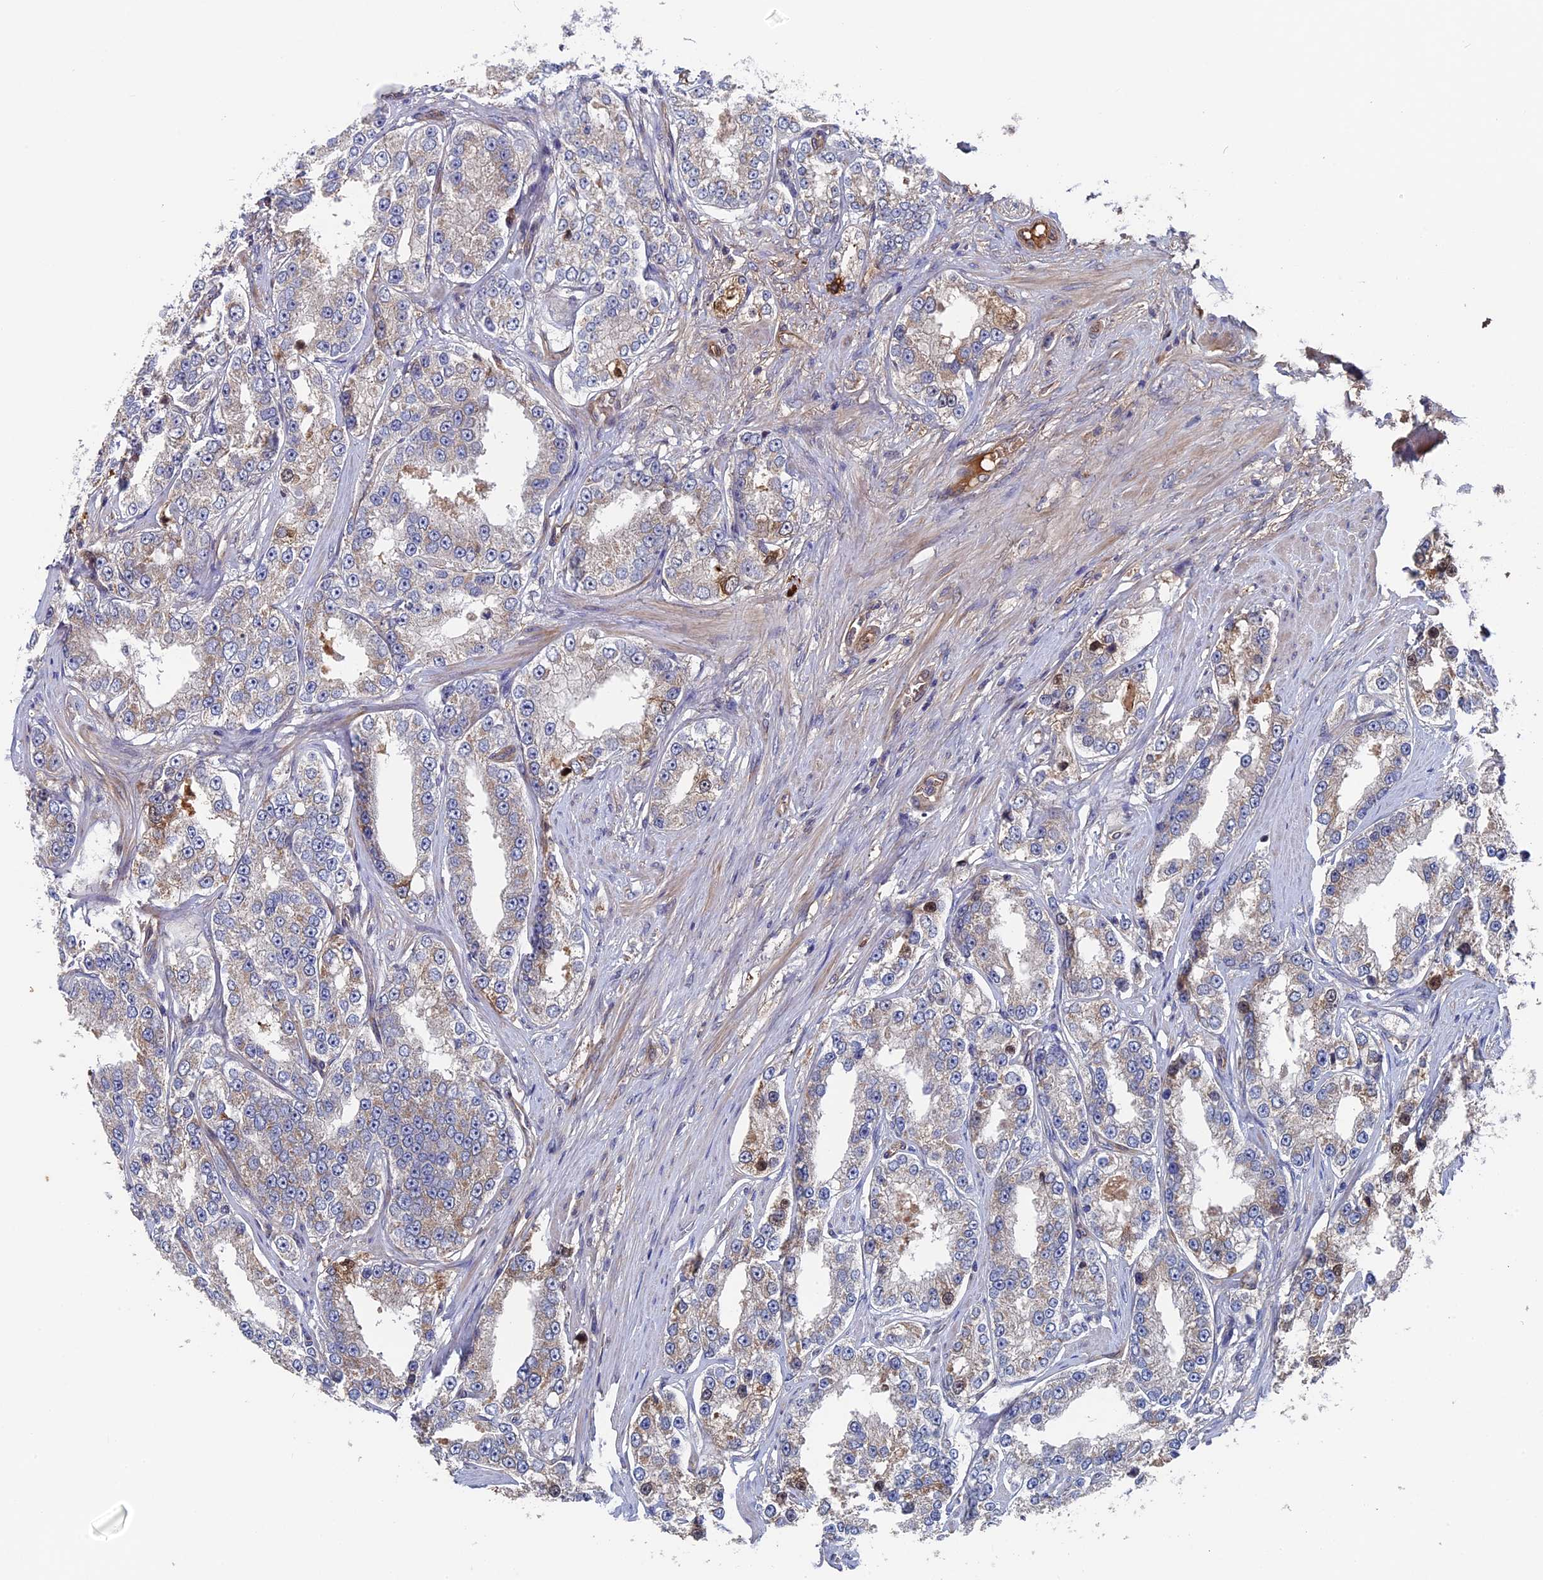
{"staining": {"intensity": "negative", "quantity": "none", "location": "none"}, "tissue": "prostate cancer", "cell_type": "Tumor cells", "image_type": "cancer", "snomed": [{"axis": "morphology", "description": "Normal tissue, NOS"}, {"axis": "morphology", "description": "Adenocarcinoma, High grade"}, {"axis": "topography", "description": "Prostate"}], "caption": "IHC image of high-grade adenocarcinoma (prostate) stained for a protein (brown), which displays no expression in tumor cells. Nuclei are stained in blue.", "gene": "RPUSD1", "patient": {"sex": "male", "age": 83}}